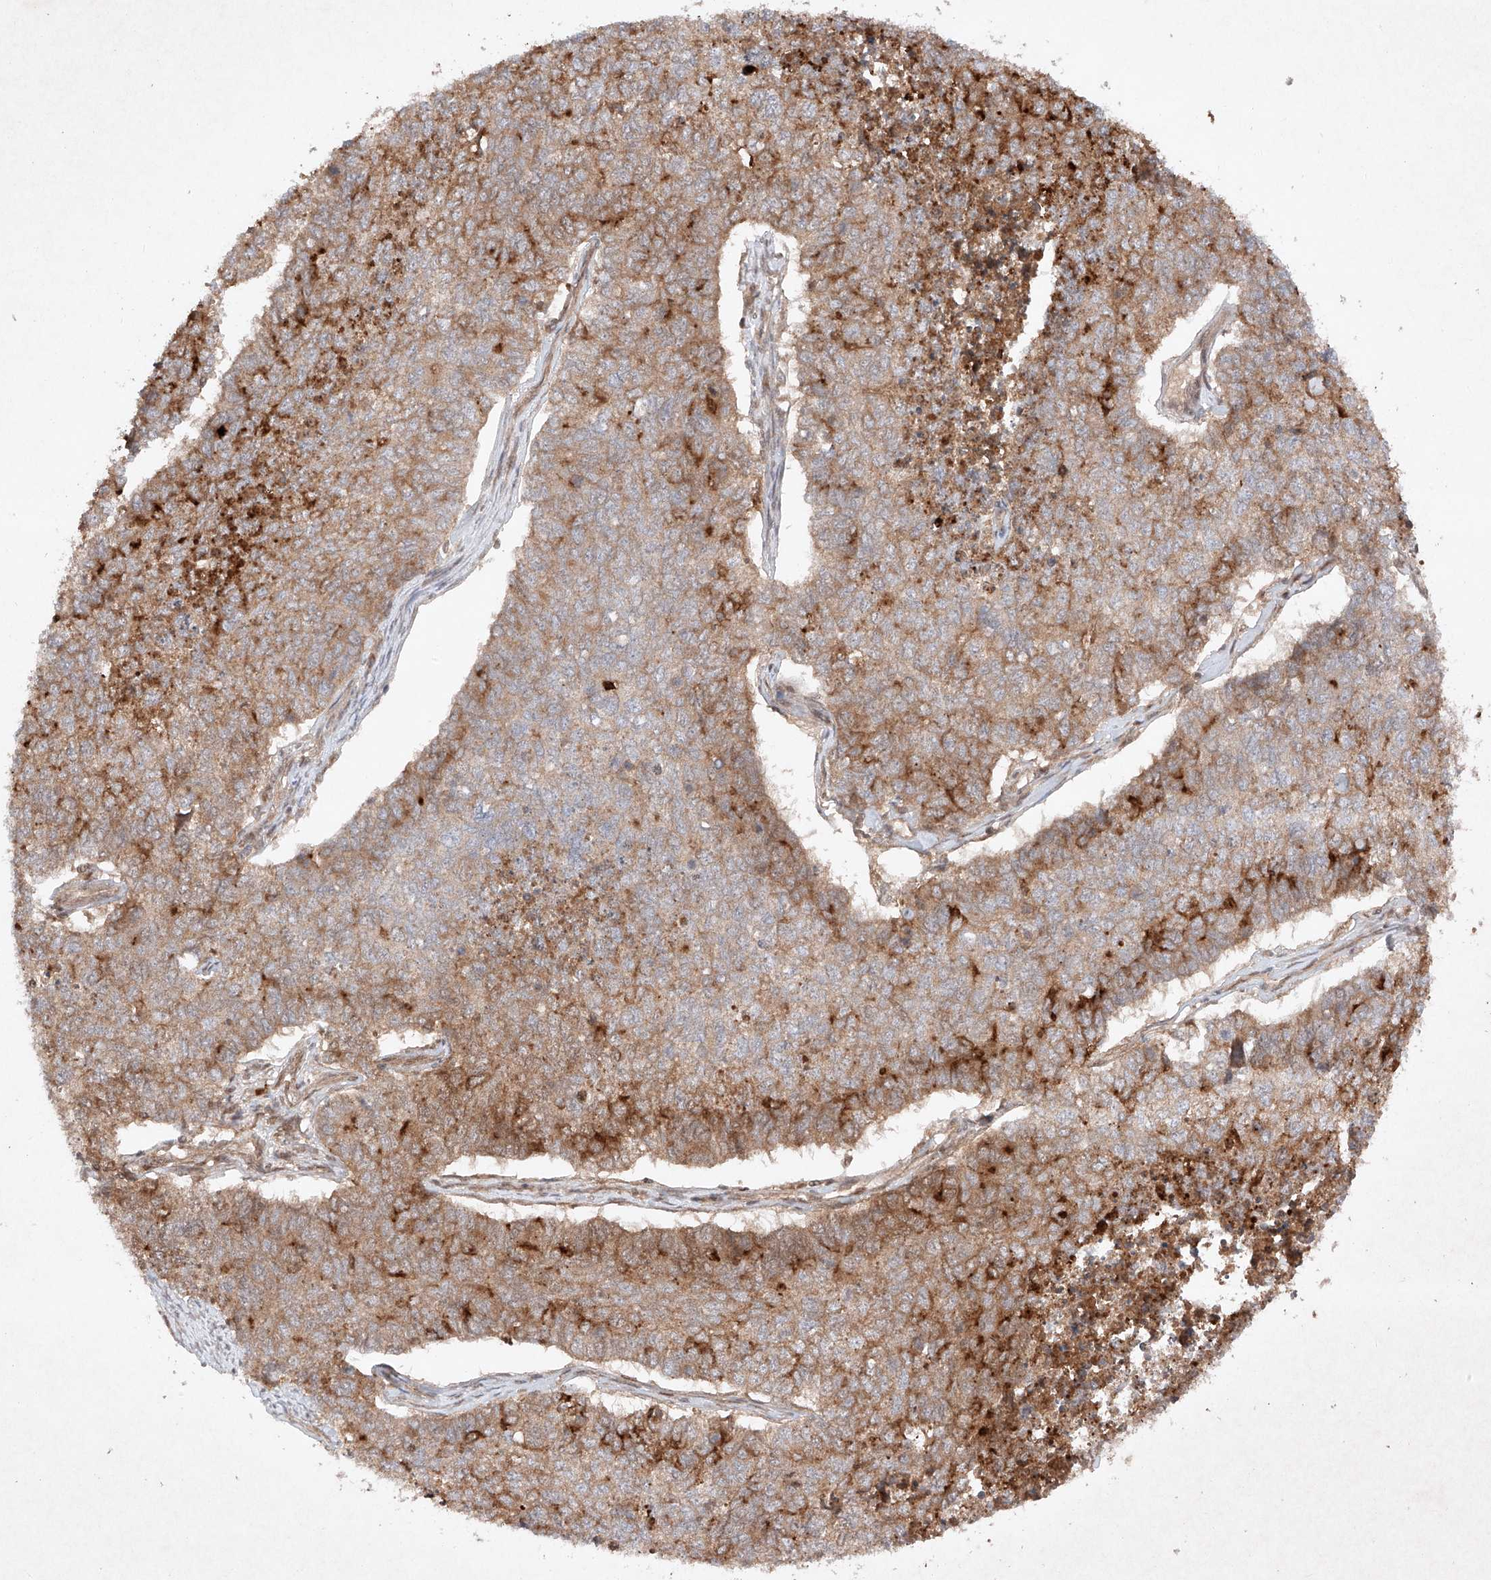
{"staining": {"intensity": "moderate", "quantity": "25%-75%", "location": "cytoplasmic/membranous"}, "tissue": "cervical cancer", "cell_type": "Tumor cells", "image_type": "cancer", "snomed": [{"axis": "morphology", "description": "Squamous cell carcinoma, NOS"}, {"axis": "topography", "description": "Cervix"}], "caption": "There is medium levels of moderate cytoplasmic/membranous staining in tumor cells of cervical cancer (squamous cell carcinoma), as demonstrated by immunohistochemical staining (brown color).", "gene": "RNF31", "patient": {"sex": "female", "age": 63}}